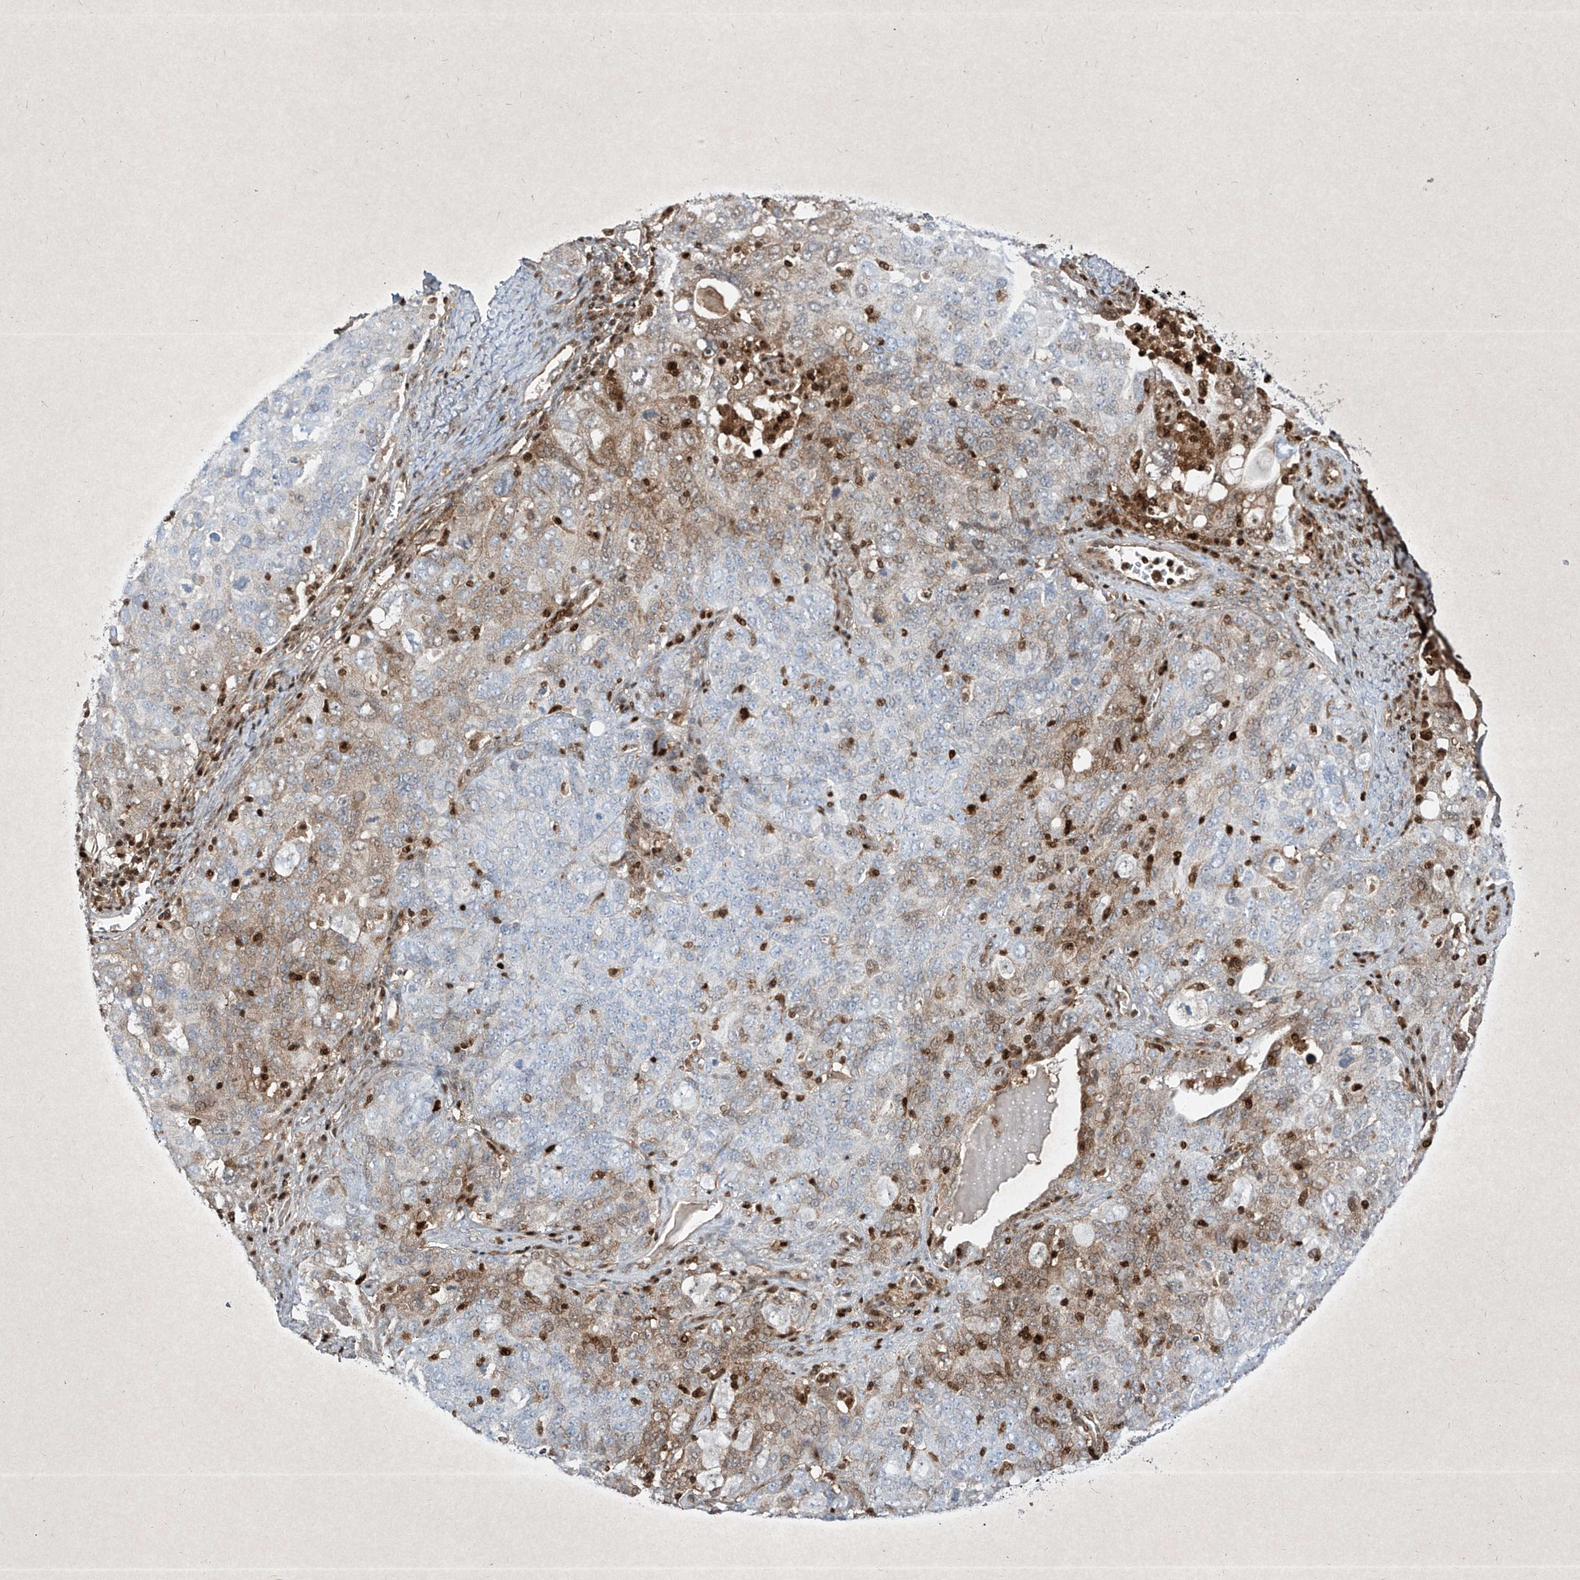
{"staining": {"intensity": "moderate", "quantity": "<25%", "location": "cytoplasmic/membranous,nuclear"}, "tissue": "ovarian cancer", "cell_type": "Tumor cells", "image_type": "cancer", "snomed": [{"axis": "morphology", "description": "Carcinoma, endometroid"}, {"axis": "topography", "description": "Ovary"}], "caption": "Tumor cells demonstrate low levels of moderate cytoplasmic/membranous and nuclear staining in approximately <25% of cells in human endometroid carcinoma (ovarian). (Brightfield microscopy of DAB IHC at high magnification).", "gene": "PSMB10", "patient": {"sex": "female", "age": 62}}